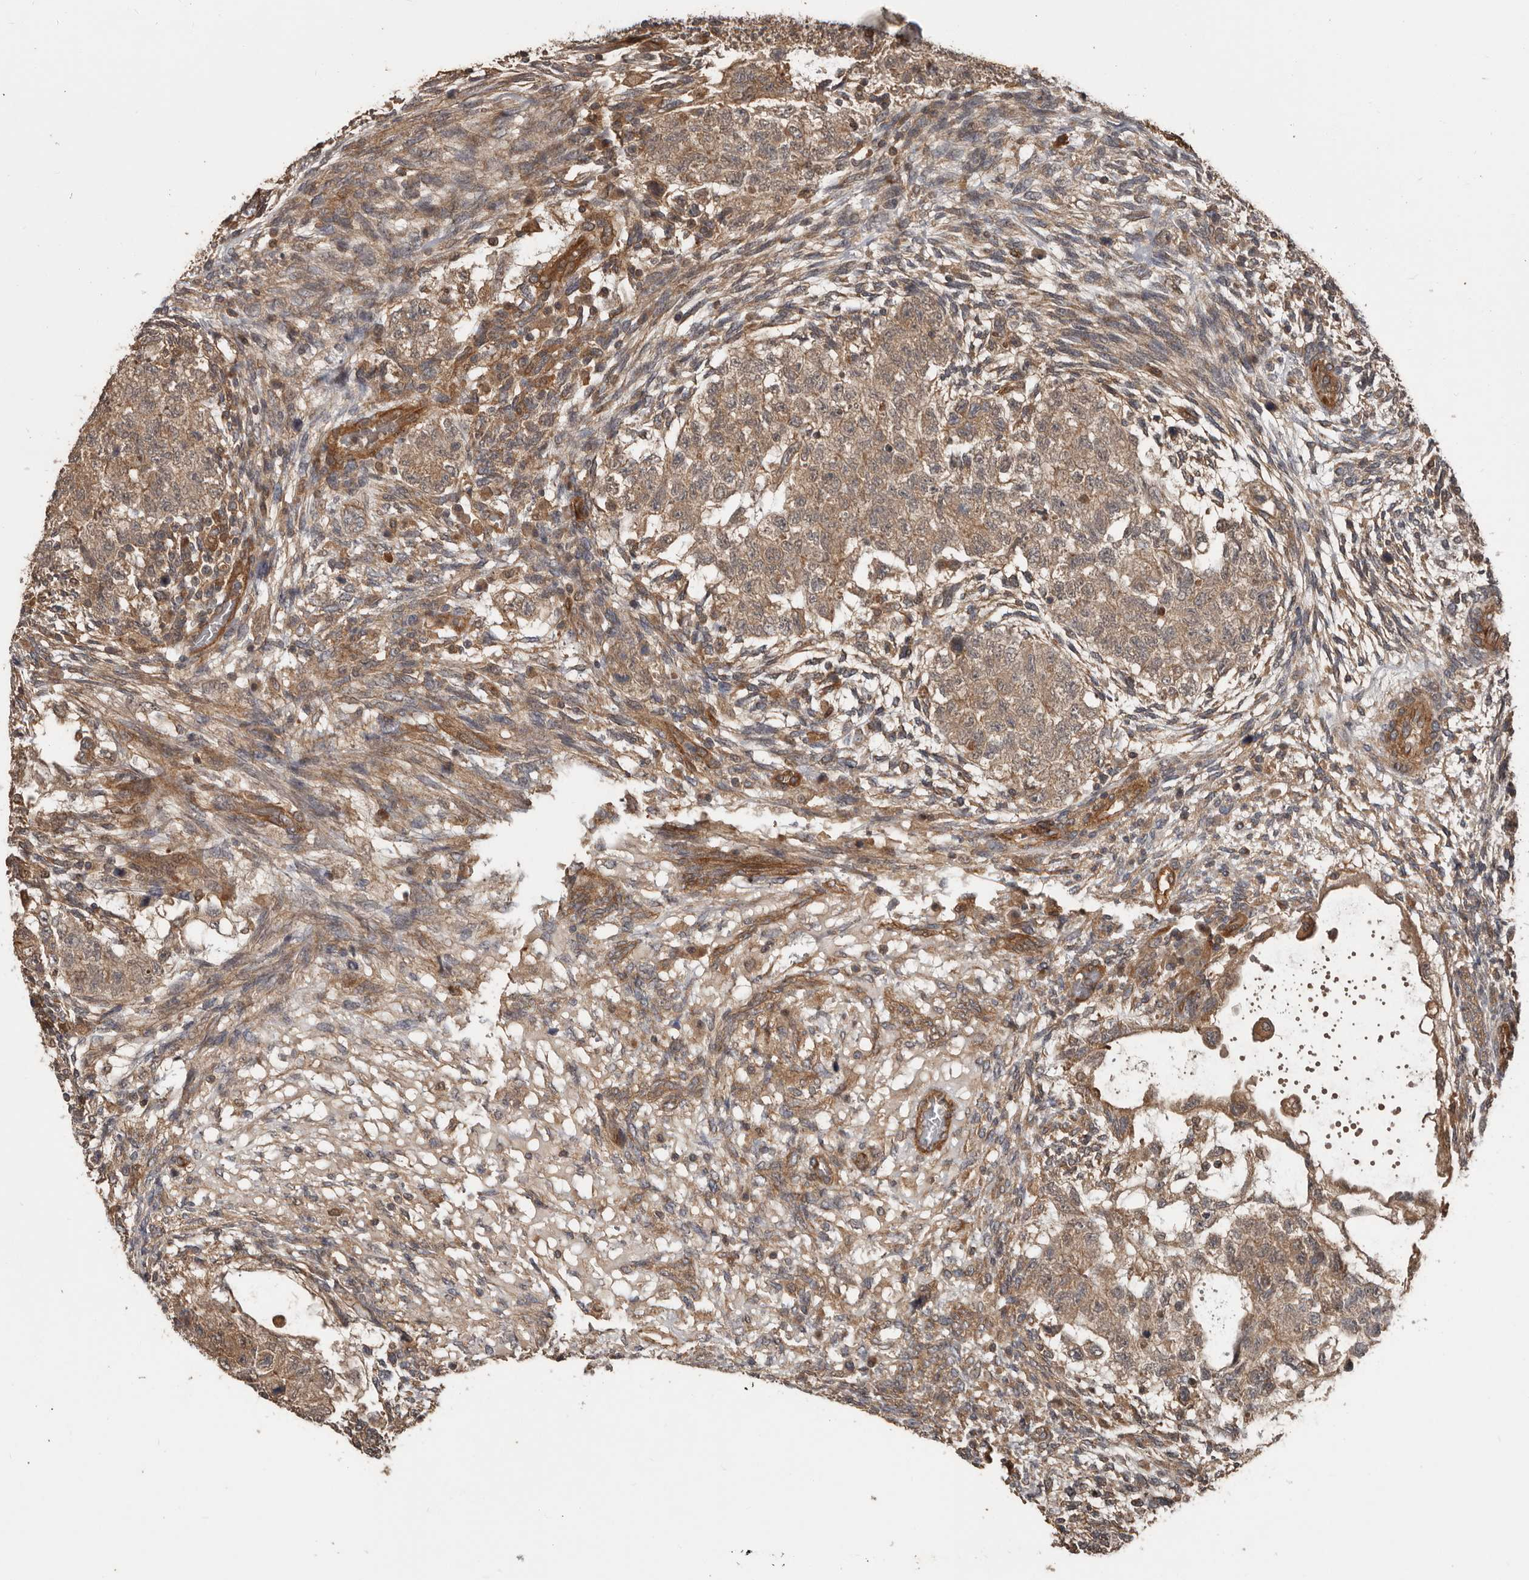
{"staining": {"intensity": "moderate", "quantity": ">75%", "location": "cytoplasmic/membranous"}, "tissue": "testis cancer", "cell_type": "Tumor cells", "image_type": "cancer", "snomed": [{"axis": "morphology", "description": "Normal tissue, NOS"}, {"axis": "morphology", "description": "Carcinoma, Embryonal, NOS"}, {"axis": "topography", "description": "Testis"}], "caption": "Tumor cells display medium levels of moderate cytoplasmic/membranous staining in about >75% of cells in human testis embryonal carcinoma.", "gene": "EXOC3L1", "patient": {"sex": "male", "age": 36}}